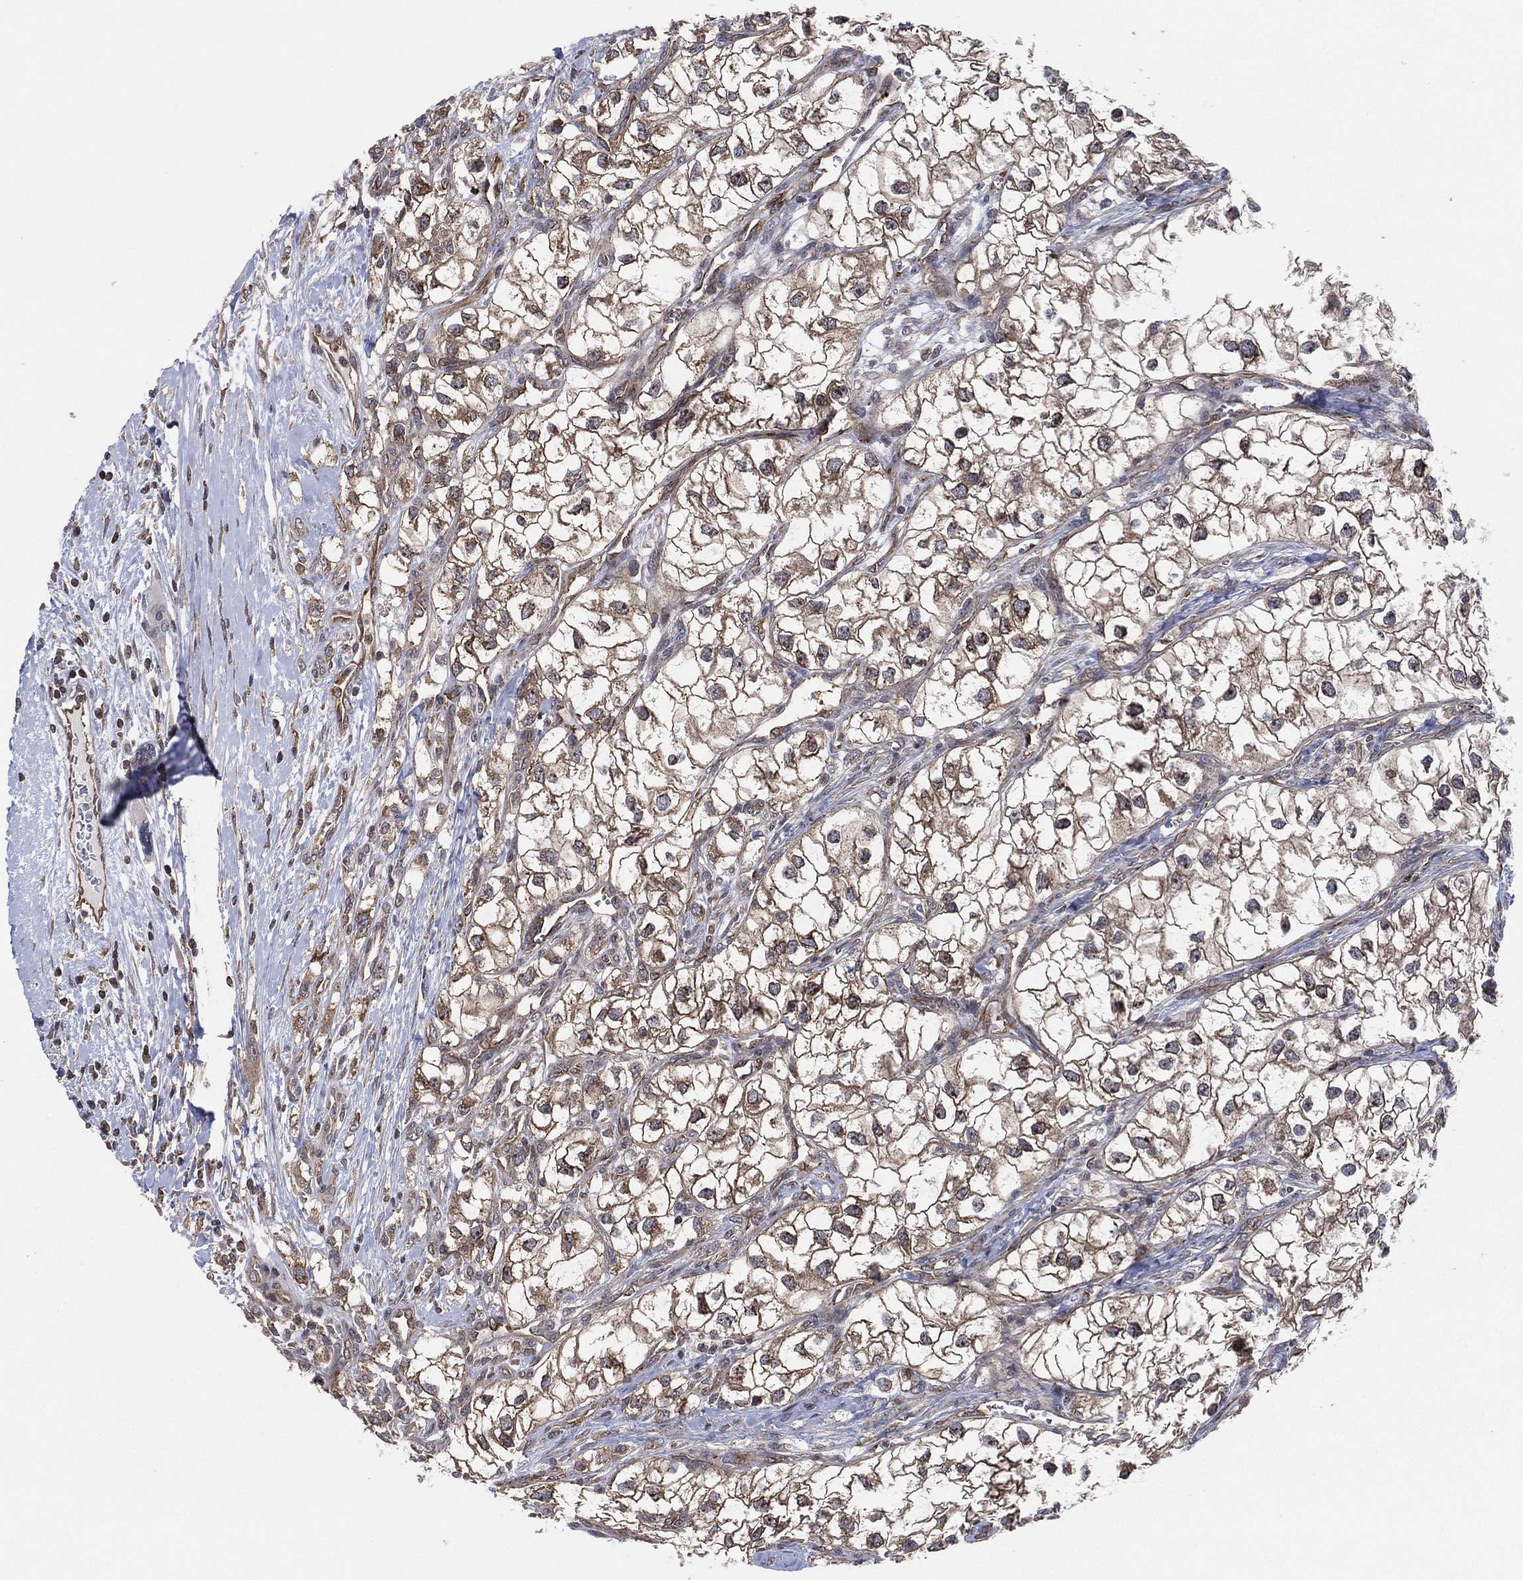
{"staining": {"intensity": "moderate", "quantity": "25%-75%", "location": "cytoplasmic/membranous"}, "tissue": "renal cancer", "cell_type": "Tumor cells", "image_type": "cancer", "snomed": [{"axis": "morphology", "description": "Adenocarcinoma, NOS"}, {"axis": "topography", "description": "Kidney"}], "caption": "This is a histology image of immunohistochemistry staining of renal cancer (adenocarcinoma), which shows moderate staining in the cytoplasmic/membranous of tumor cells.", "gene": "TMCO1", "patient": {"sex": "male", "age": 59}}